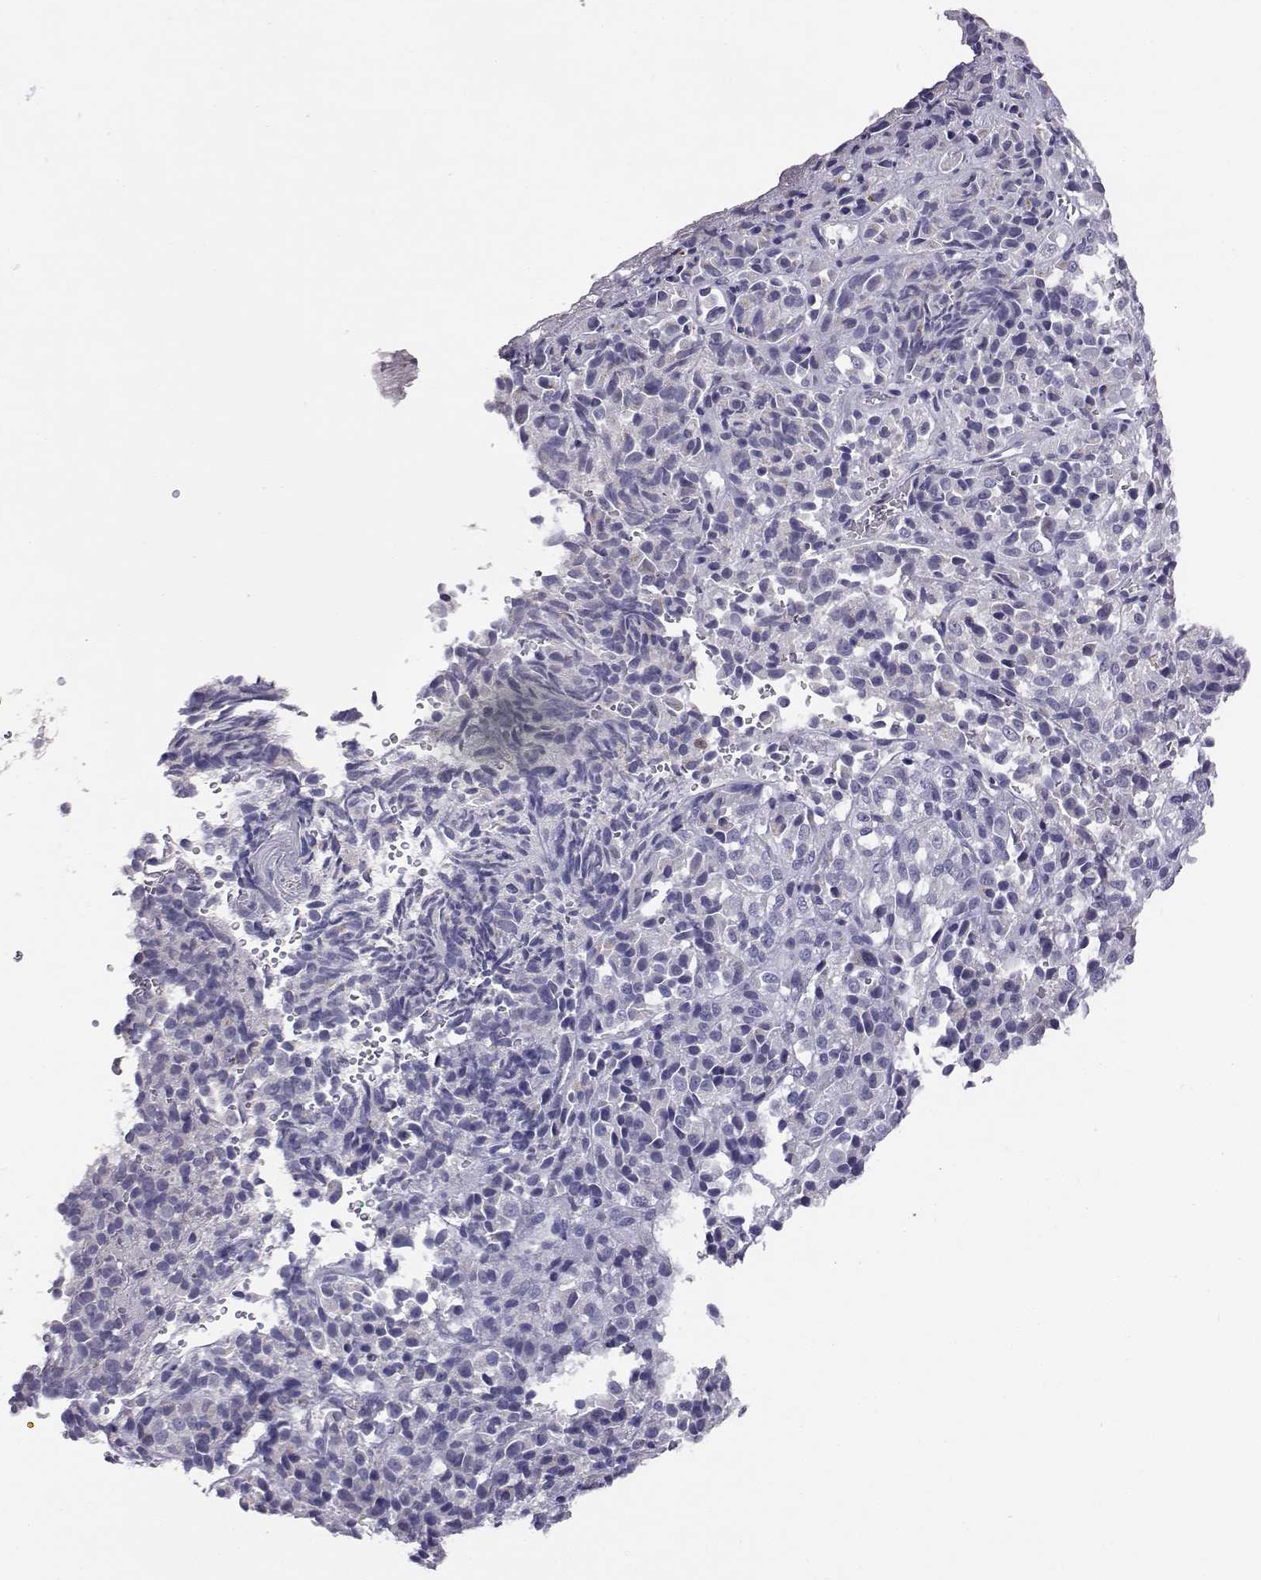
{"staining": {"intensity": "negative", "quantity": "none", "location": "none"}, "tissue": "melanoma", "cell_type": "Tumor cells", "image_type": "cancer", "snomed": [{"axis": "morphology", "description": "Malignant melanoma, Metastatic site"}, {"axis": "topography", "description": "Brain"}], "caption": "Tumor cells show no significant expression in malignant melanoma (metastatic site).", "gene": "AKR1B1", "patient": {"sex": "female", "age": 56}}